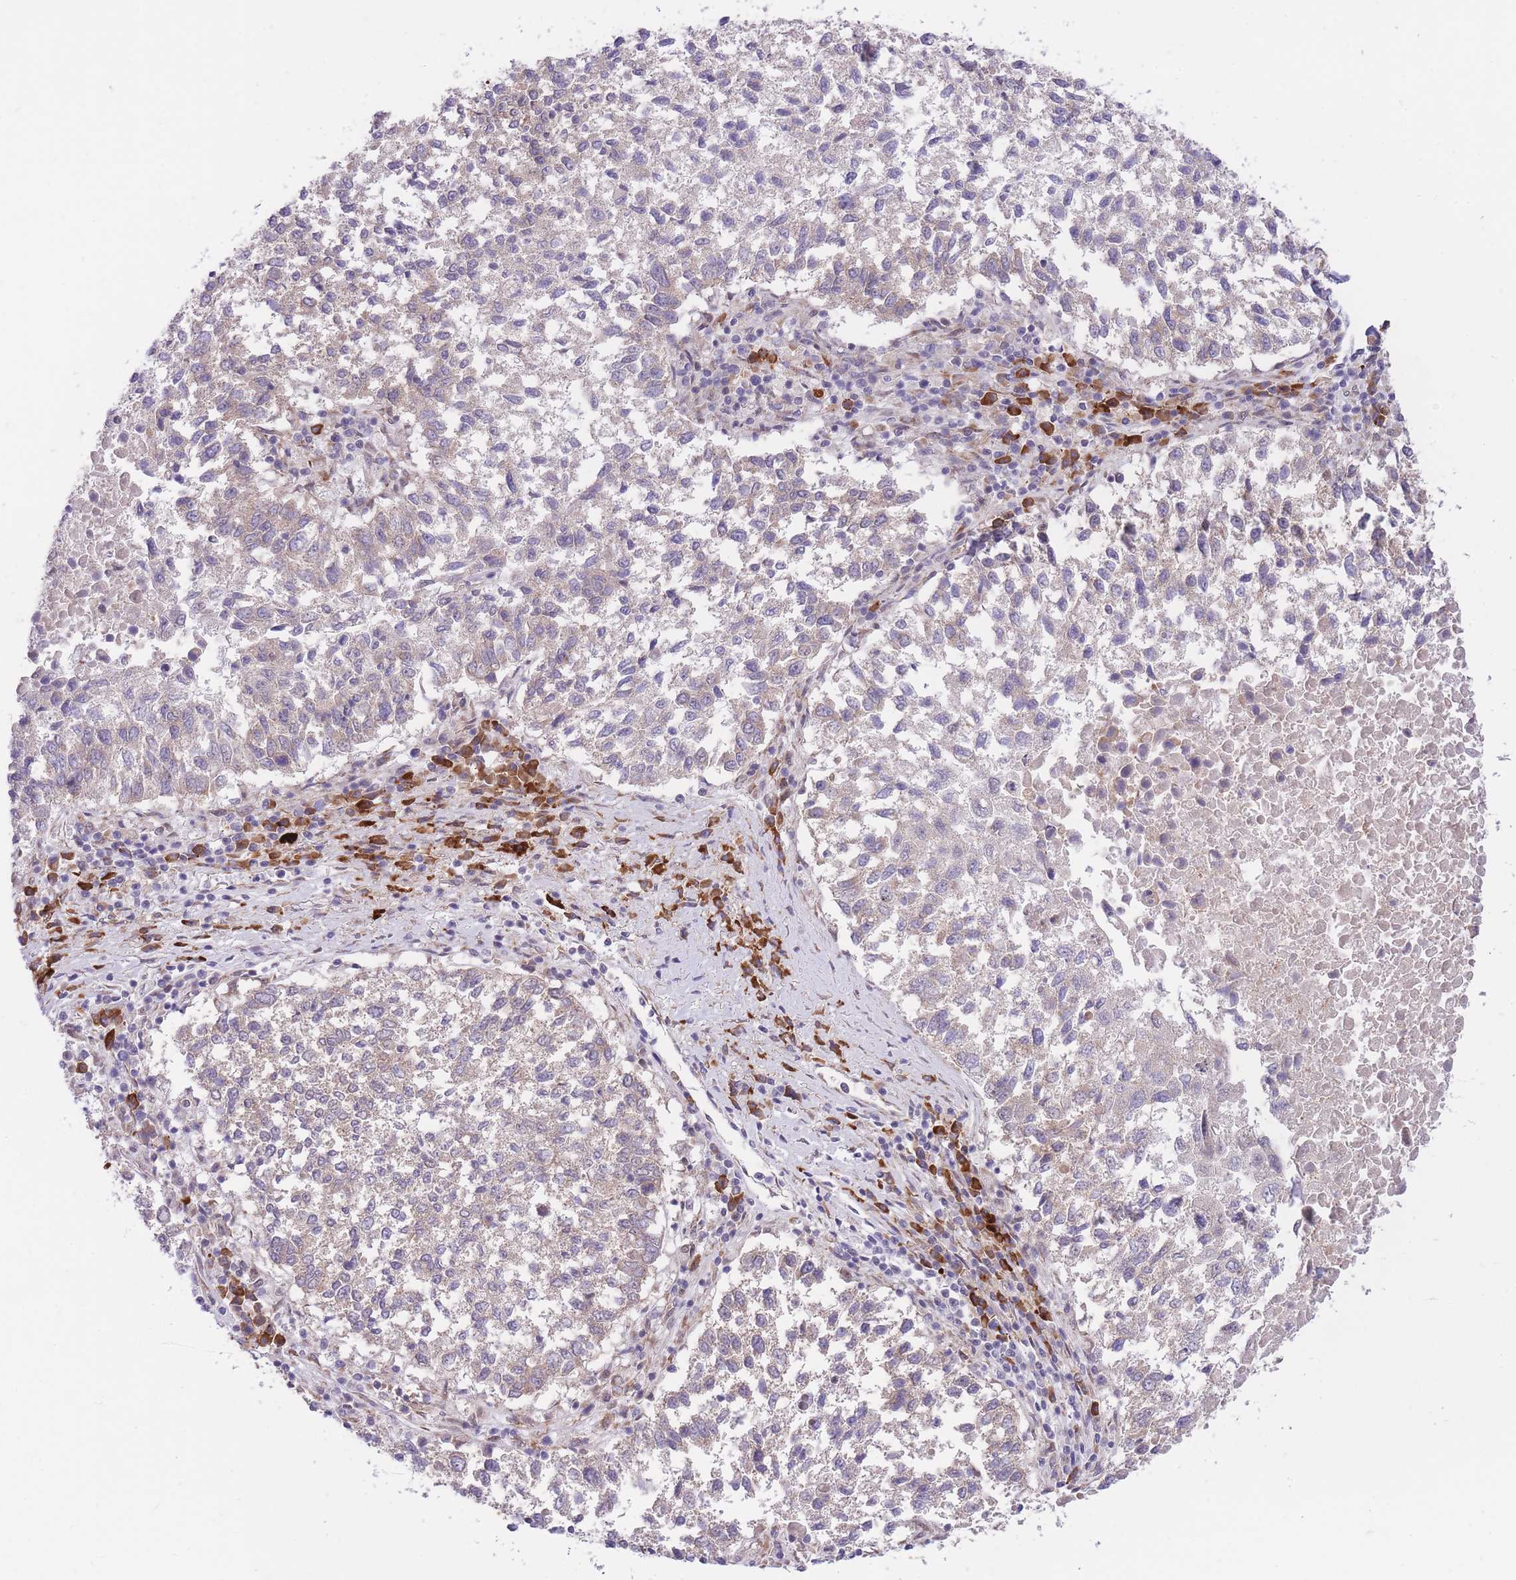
{"staining": {"intensity": "weak", "quantity": "<25%", "location": "cytoplasmic/membranous"}, "tissue": "lung cancer", "cell_type": "Tumor cells", "image_type": "cancer", "snomed": [{"axis": "morphology", "description": "Squamous cell carcinoma, NOS"}, {"axis": "topography", "description": "Lung"}], "caption": "Tumor cells show no significant protein staining in lung cancer.", "gene": "EXOSC8", "patient": {"sex": "male", "age": 73}}